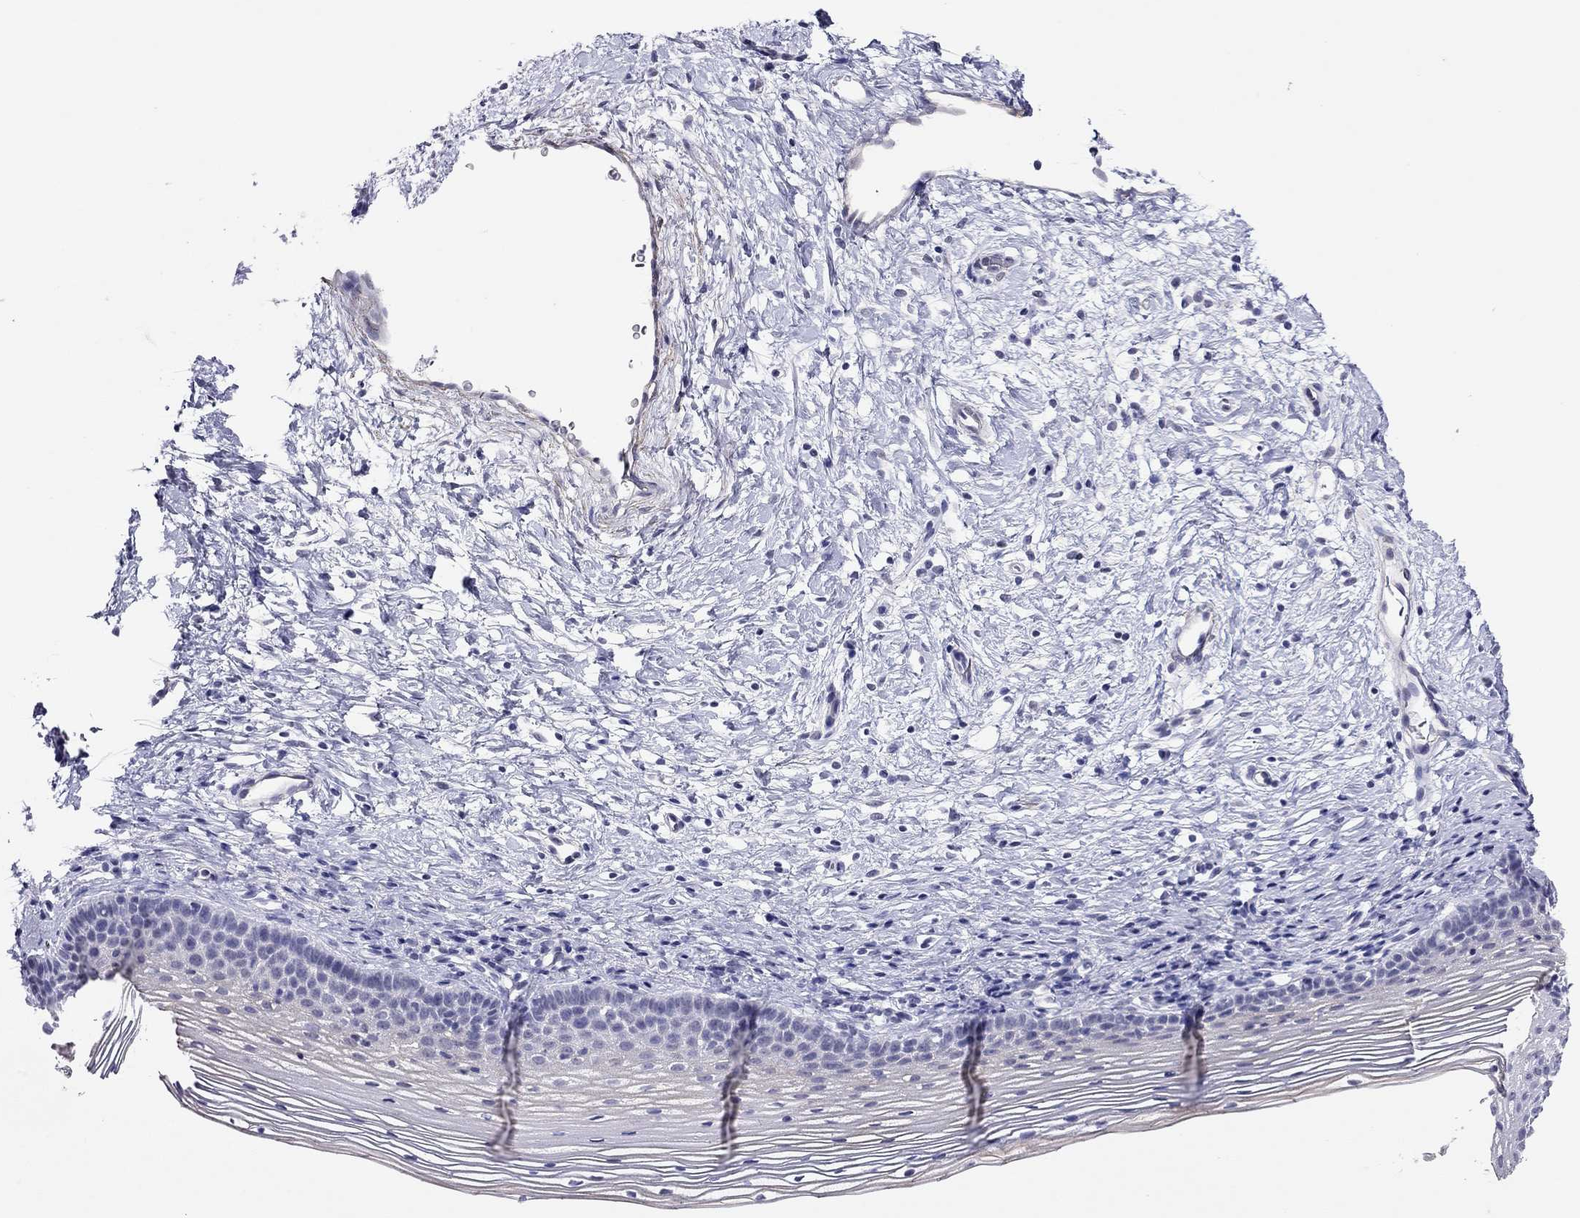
{"staining": {"intensity": "negative", "quantity": "none", "location": "none"}, "tissue": "cervix", "cell_type": "Glandular cells", "image_type": "normal", "snomed": [{"axis": "morphology", "description": "Normal tissue, NOS"}, {"axis": "topography", "description": "Cervix"}], "caption": "Immunohistochemical staining of unremarkable cervix shows no significant staining in glandular cells. (DAB immunohistochemistry (IHC) visualized using brightfield microscopy, high magnification).", "gene": "MYMX", "patient": {"sex": "female", "age": 39}}